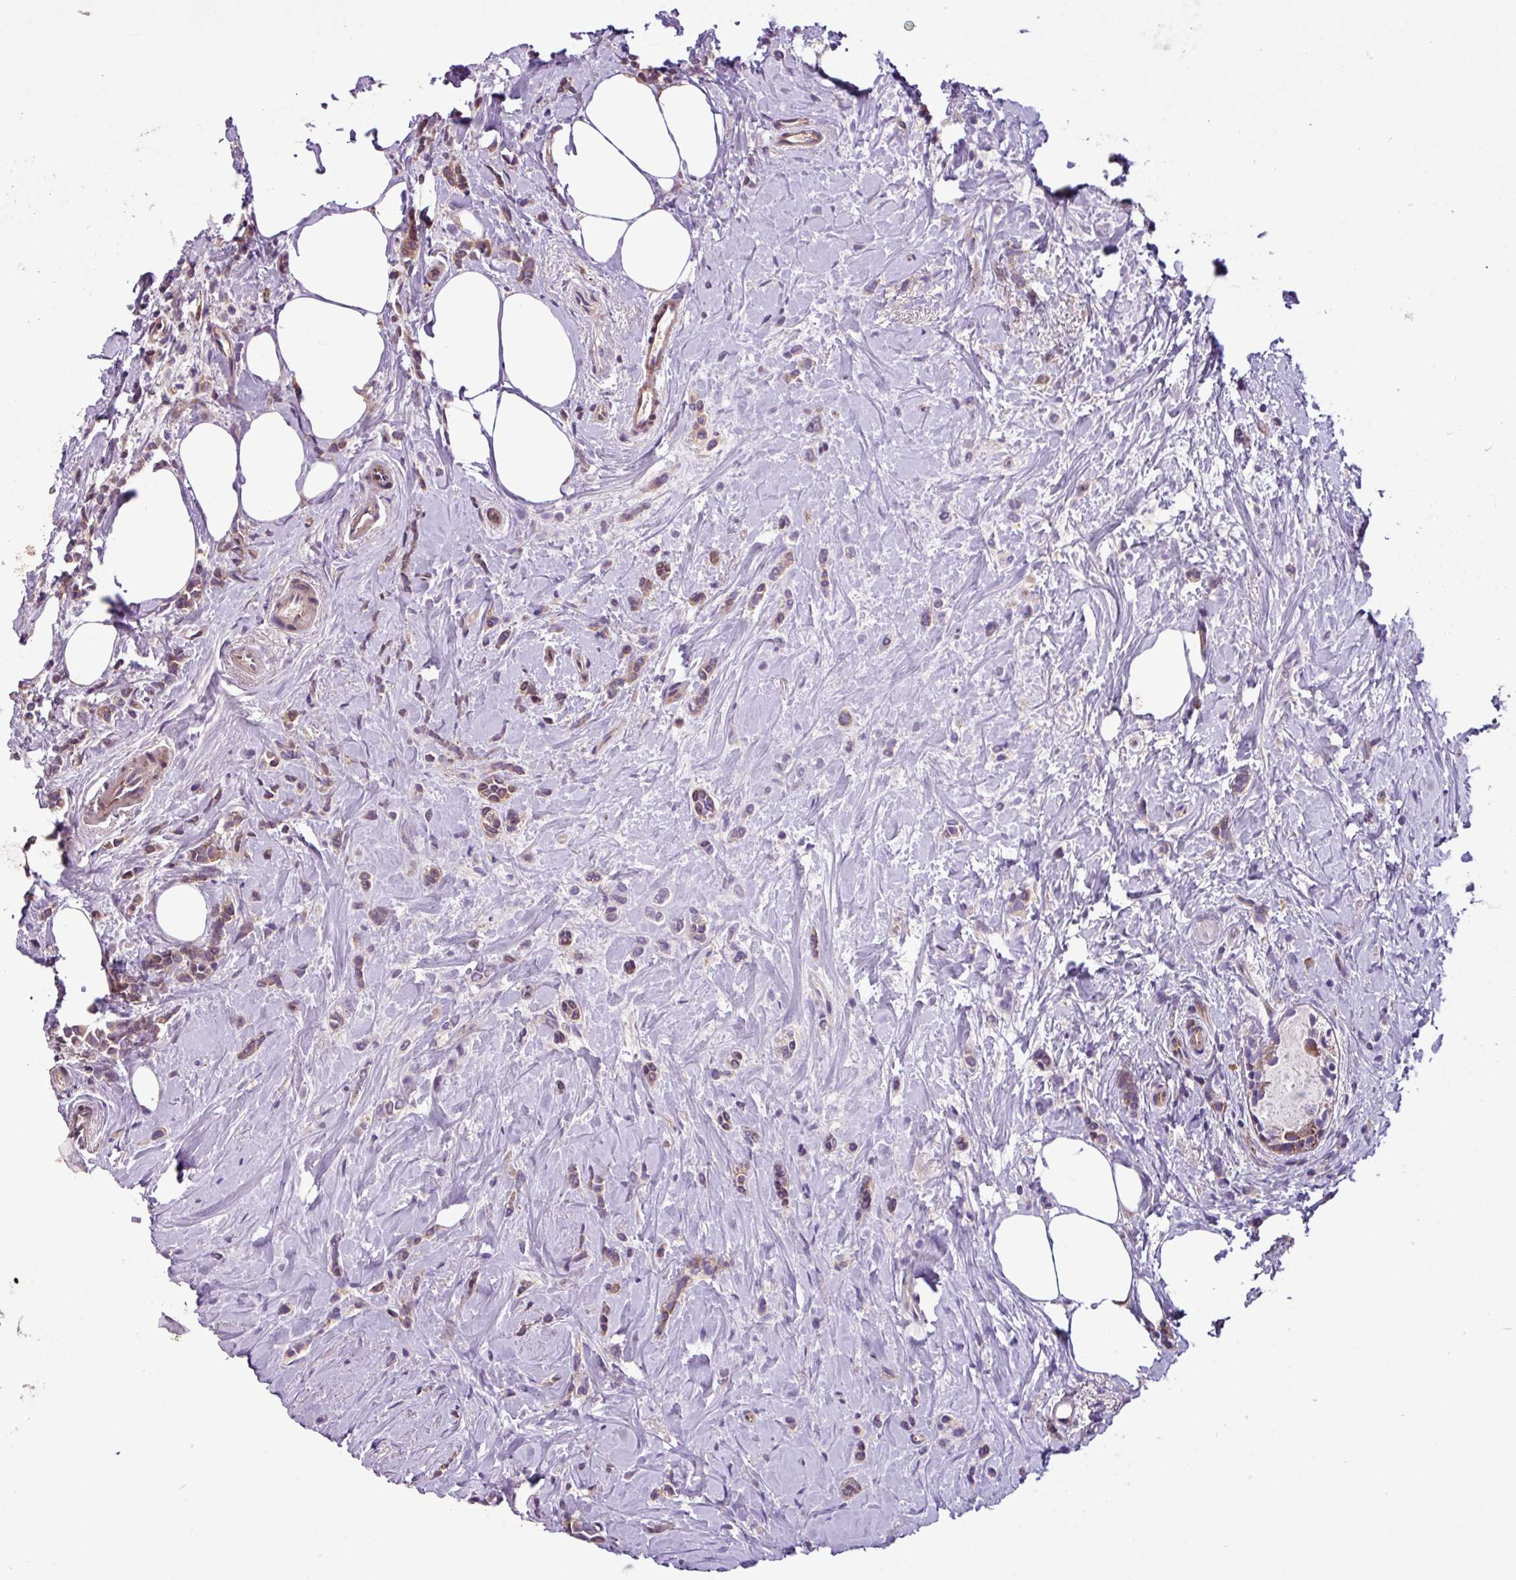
{"staining": {"intensity": "weak", "quantity": ">75%", "location": "cytoplasmic/membranous"}, "tissue": "breast cancer", "cell_type": "Tumor cells", "image_type": "cancer", "snomed": [{"axis": "morphology", "description": "Lobular carcinoma"}, {"axis": "topography", "description": "Breast"}], "caption": "Breast cancer (lobular carcinoma) stained with immunohistochemistry (IHC) displays weak cytoplasmic/membranous staining in approximately >75% of tumor cells.", "gene": "MROH2A", "patient": {"sex": "female", "age": 84}}